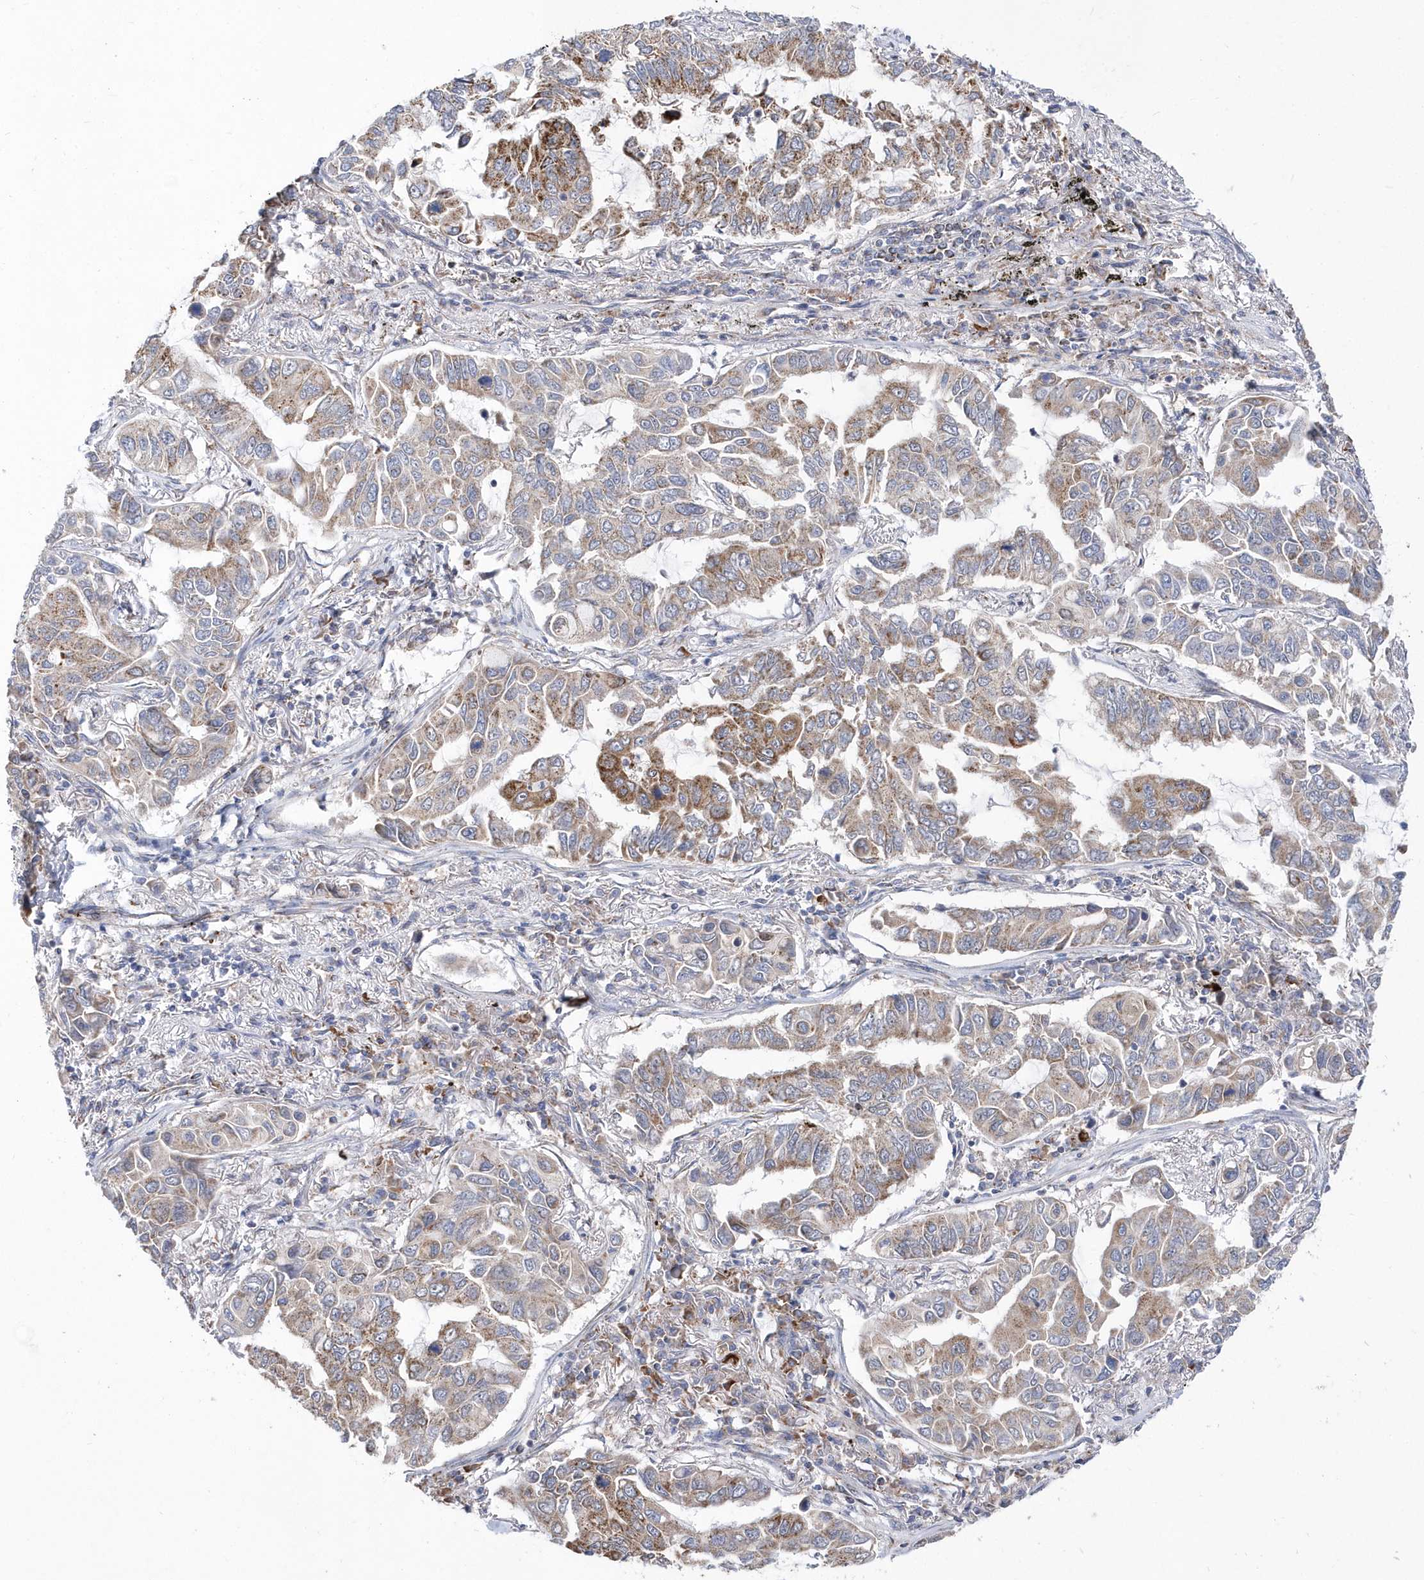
{"staining": {"intensity": "moderate", "quantity": "25%-75%", "location": "cytoplasmic/membranous"}, "tissue": "lung cancer", "cell_type": "Tumor cells", "image_type": "cancer", "snomed": [{"axis": "morphology", "description": "Adenocarcinoma, NOS"}, {"axis": "topography", "description": "Lung"}], "caption": "Immunohistochemistry photomicrograph of adenocarcinoma (lung) stained for a protein (brown), which displays medium levels of moderate cytoplasmic/membranous expression in about 25%-75% of tumor cells.", "gene": "SPATA5", "patient": {"sex": "male", "age": 64}}